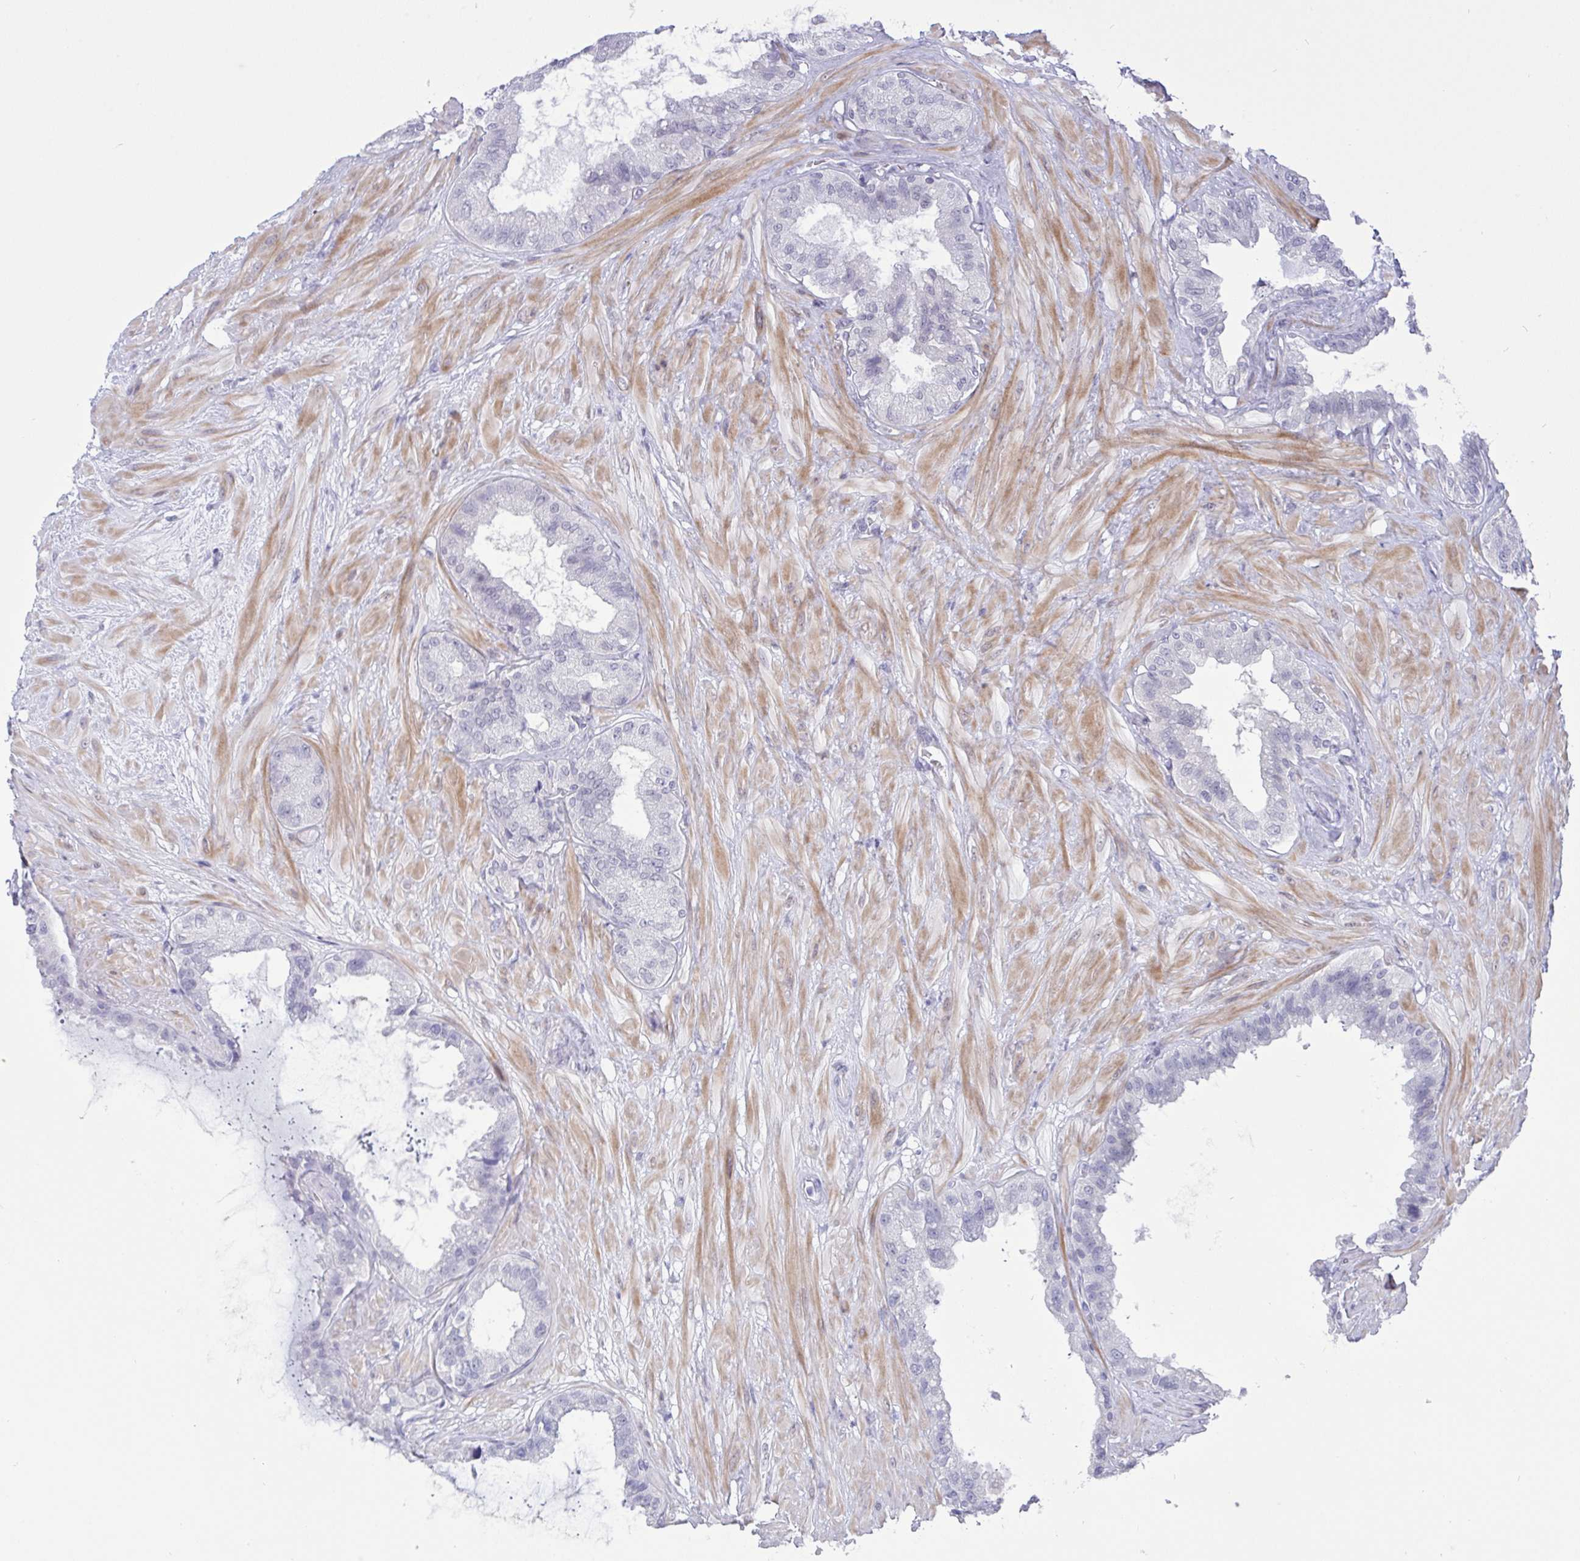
{"staining": {"intensity": "negative", "quantity": "none", "location": "none"}, "tissue": "seminal vesicle", "cell_type": "Glandular cells", "image_type": "normal", "snomed": [{"axis": "morphology", "description": "Normal tissue, NOS"}, {"axis": "topography", "description": "Seminal veicle"}, {"axis": "topography", "description": "Peripheral nerve tissue"}], "caption": "Immunohistochemistry (IHC) of unremarkable human seminal vesicle displays no expression in glandular cells.", "gene": "FBXL22", "patient": {"sex": "male", "age": 76}}